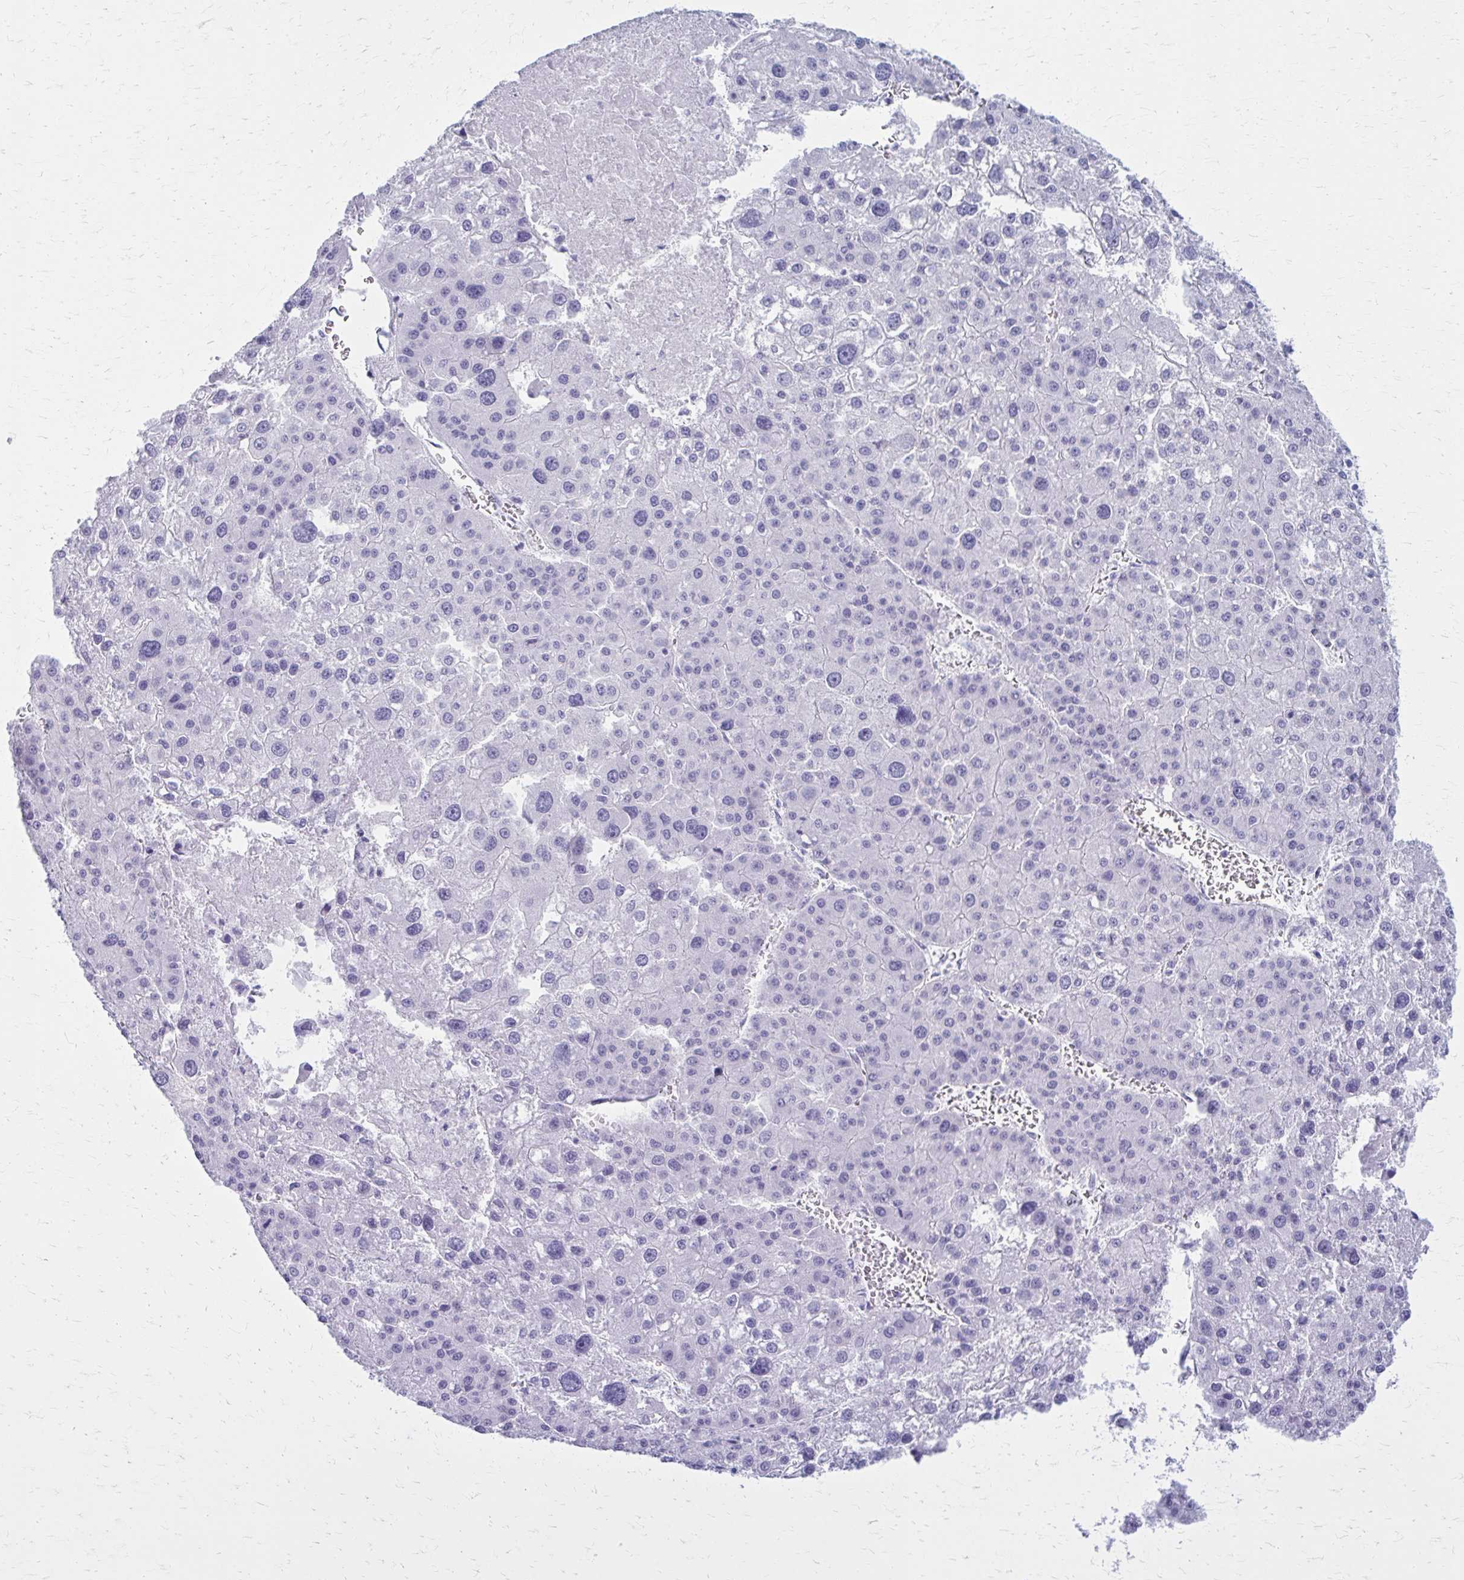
{"staining": {"intensity": "negative", "quantity": "none", "location": "none"}, "tissue": "liver cancer", "cell_type": "Tumor cells", "image_type": "cancer", "snomed": [{"axis": "morphology", "description": "Carcinoma, Hepatocellular, NOS"}, {"axis": "topography", "description": "Liver"}], "caption": "This is a micrograph of immunohistochemistry staining of liver cancer, which shows no positivity in tumor cells.", "gene": "GFAP", "patient": {"sex": "male", "age": 73}}